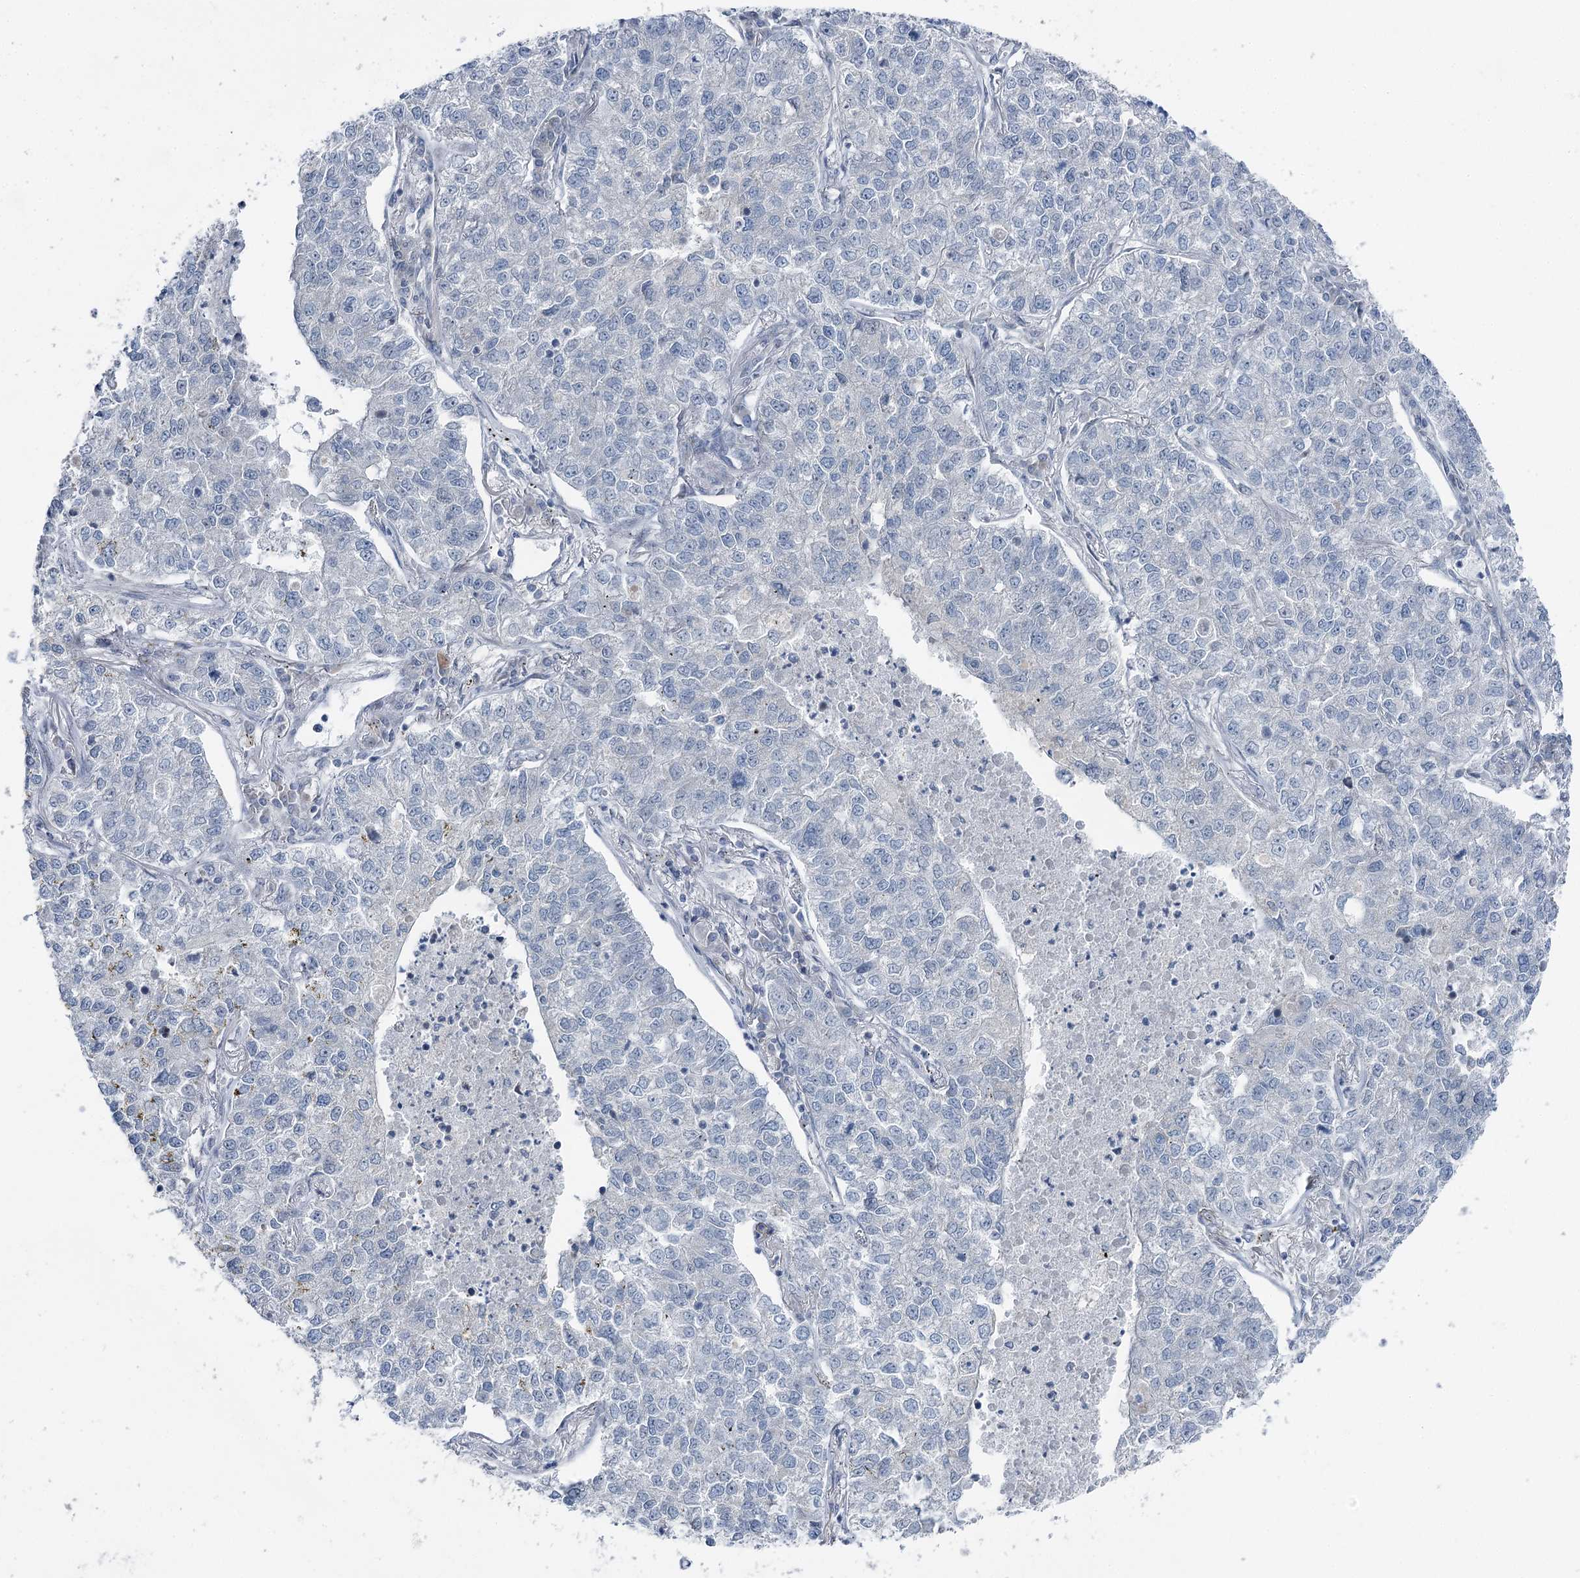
{"staining": {"intensity": "negative", "quantity": "none", "location": "none"}, "tissue": "lung cancer", "cell_type": "Tumor cells", "image_type": "cancer", "snomed": [{"axis": "morphology", "description": "Adenocarcinoma, NOS"}, {"axis": "topography", "description": "Lung"}], "caption": "Immunohistochemical staining of human lung adenocarcinoma displays no significant staining in tumor cells. The staining is performed using DAB (3,3'-diaminobenzidine) brown chromogen with nuclei counter-stained in using hematoxylin.", "gene": "STEEP1", "patient": {"sex": "male", "age": 49}}